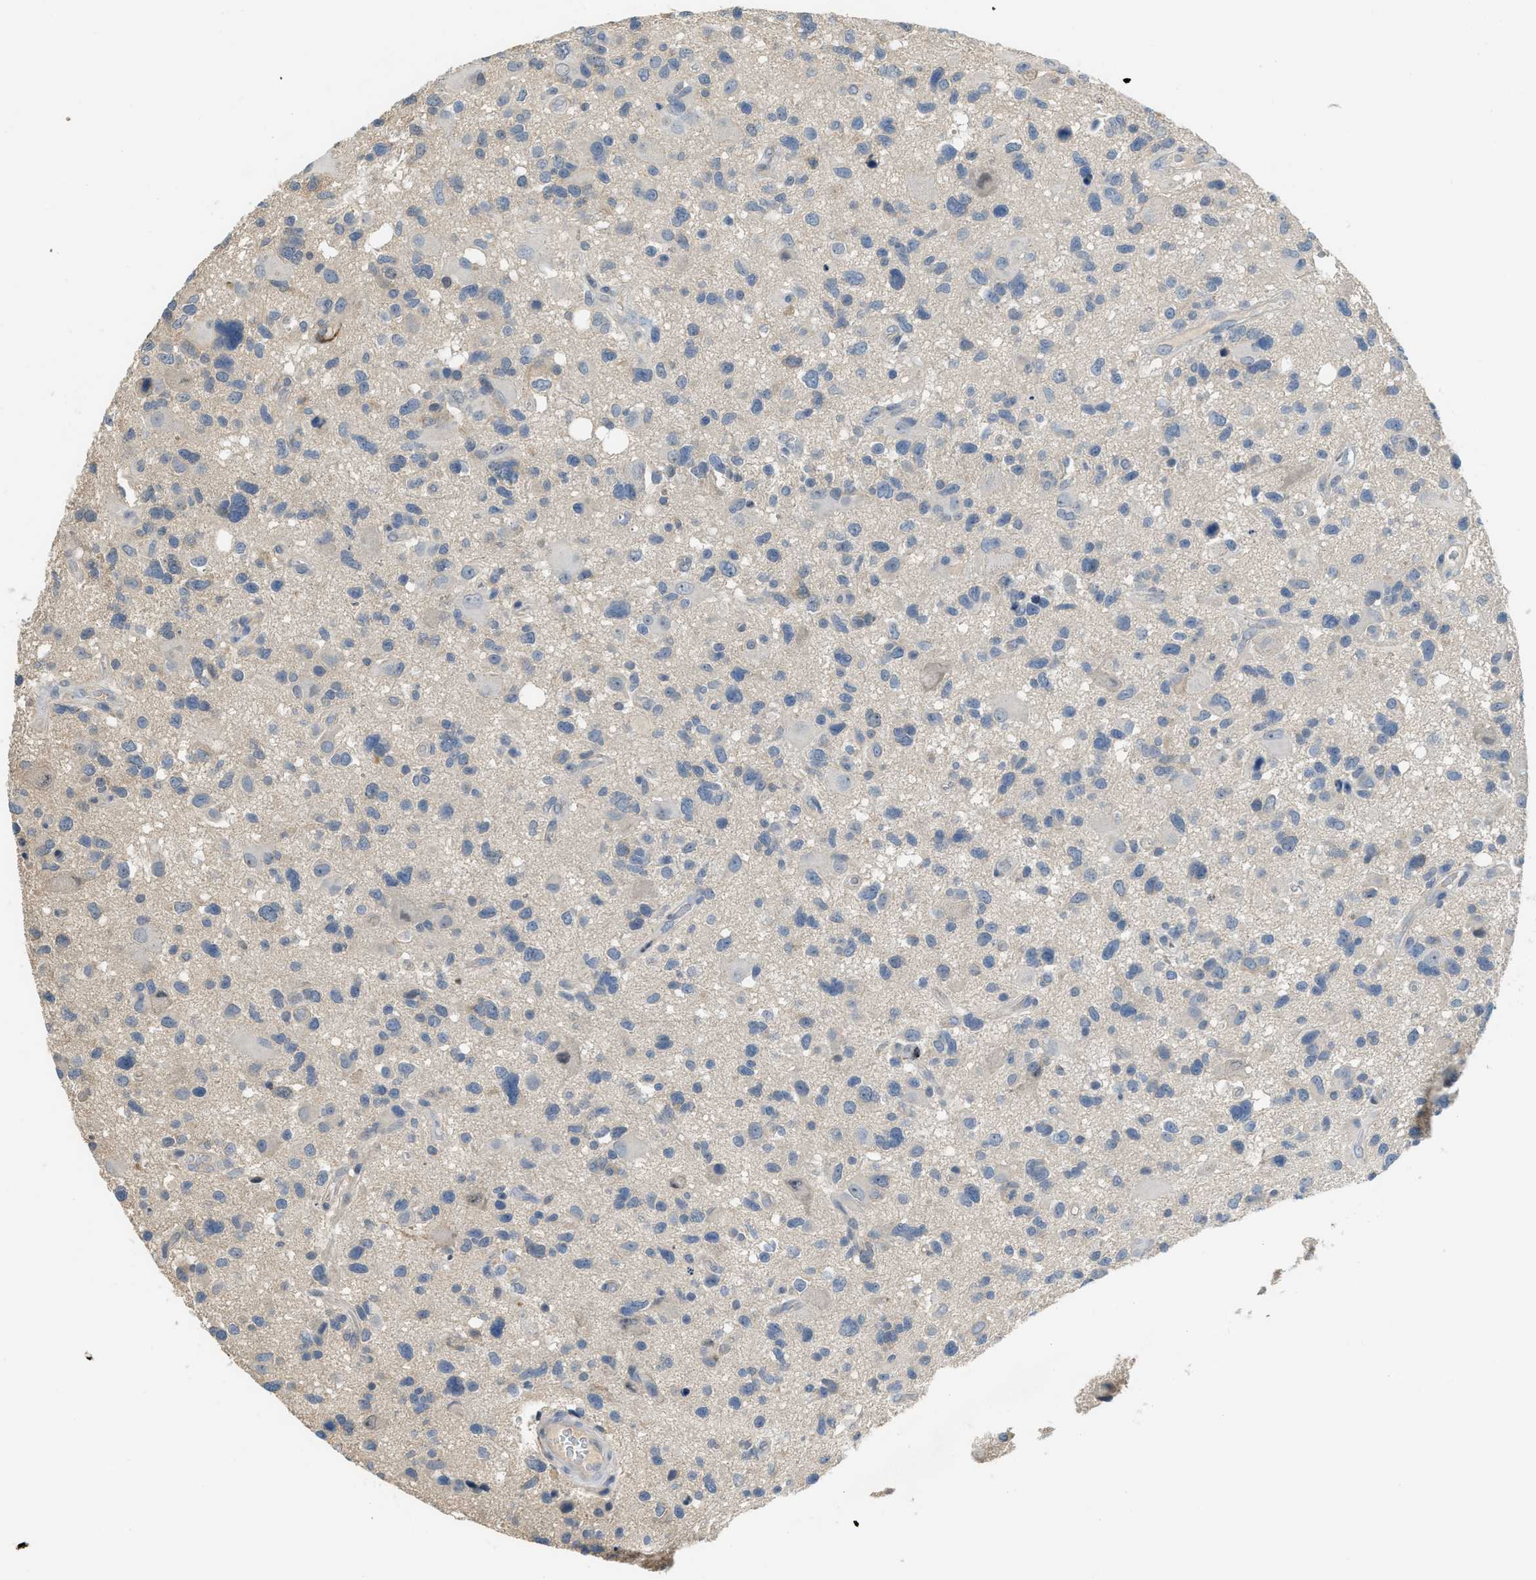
{"staining": {"intensity": "negative", "quantity": "none", "location": "none"}, "tissue": "glioma", "cell_type": "Tumor cells", "image_type": "cancer", "snomed": [{"axis": "morphology", "description": "Glioma, malignant, Low grade"}, {"axis": "topography", "description": "Brain"}], "caption": "IHC photomicrograph of human glioma stained for a protein (brown), which displays no positivity in tumor cells. (Brightfield microscopy of DAB immunohistochemistry (IHC) at high magnification).", "gene": "TMEM154", "patient": {"sex": "female", "age": 15}}